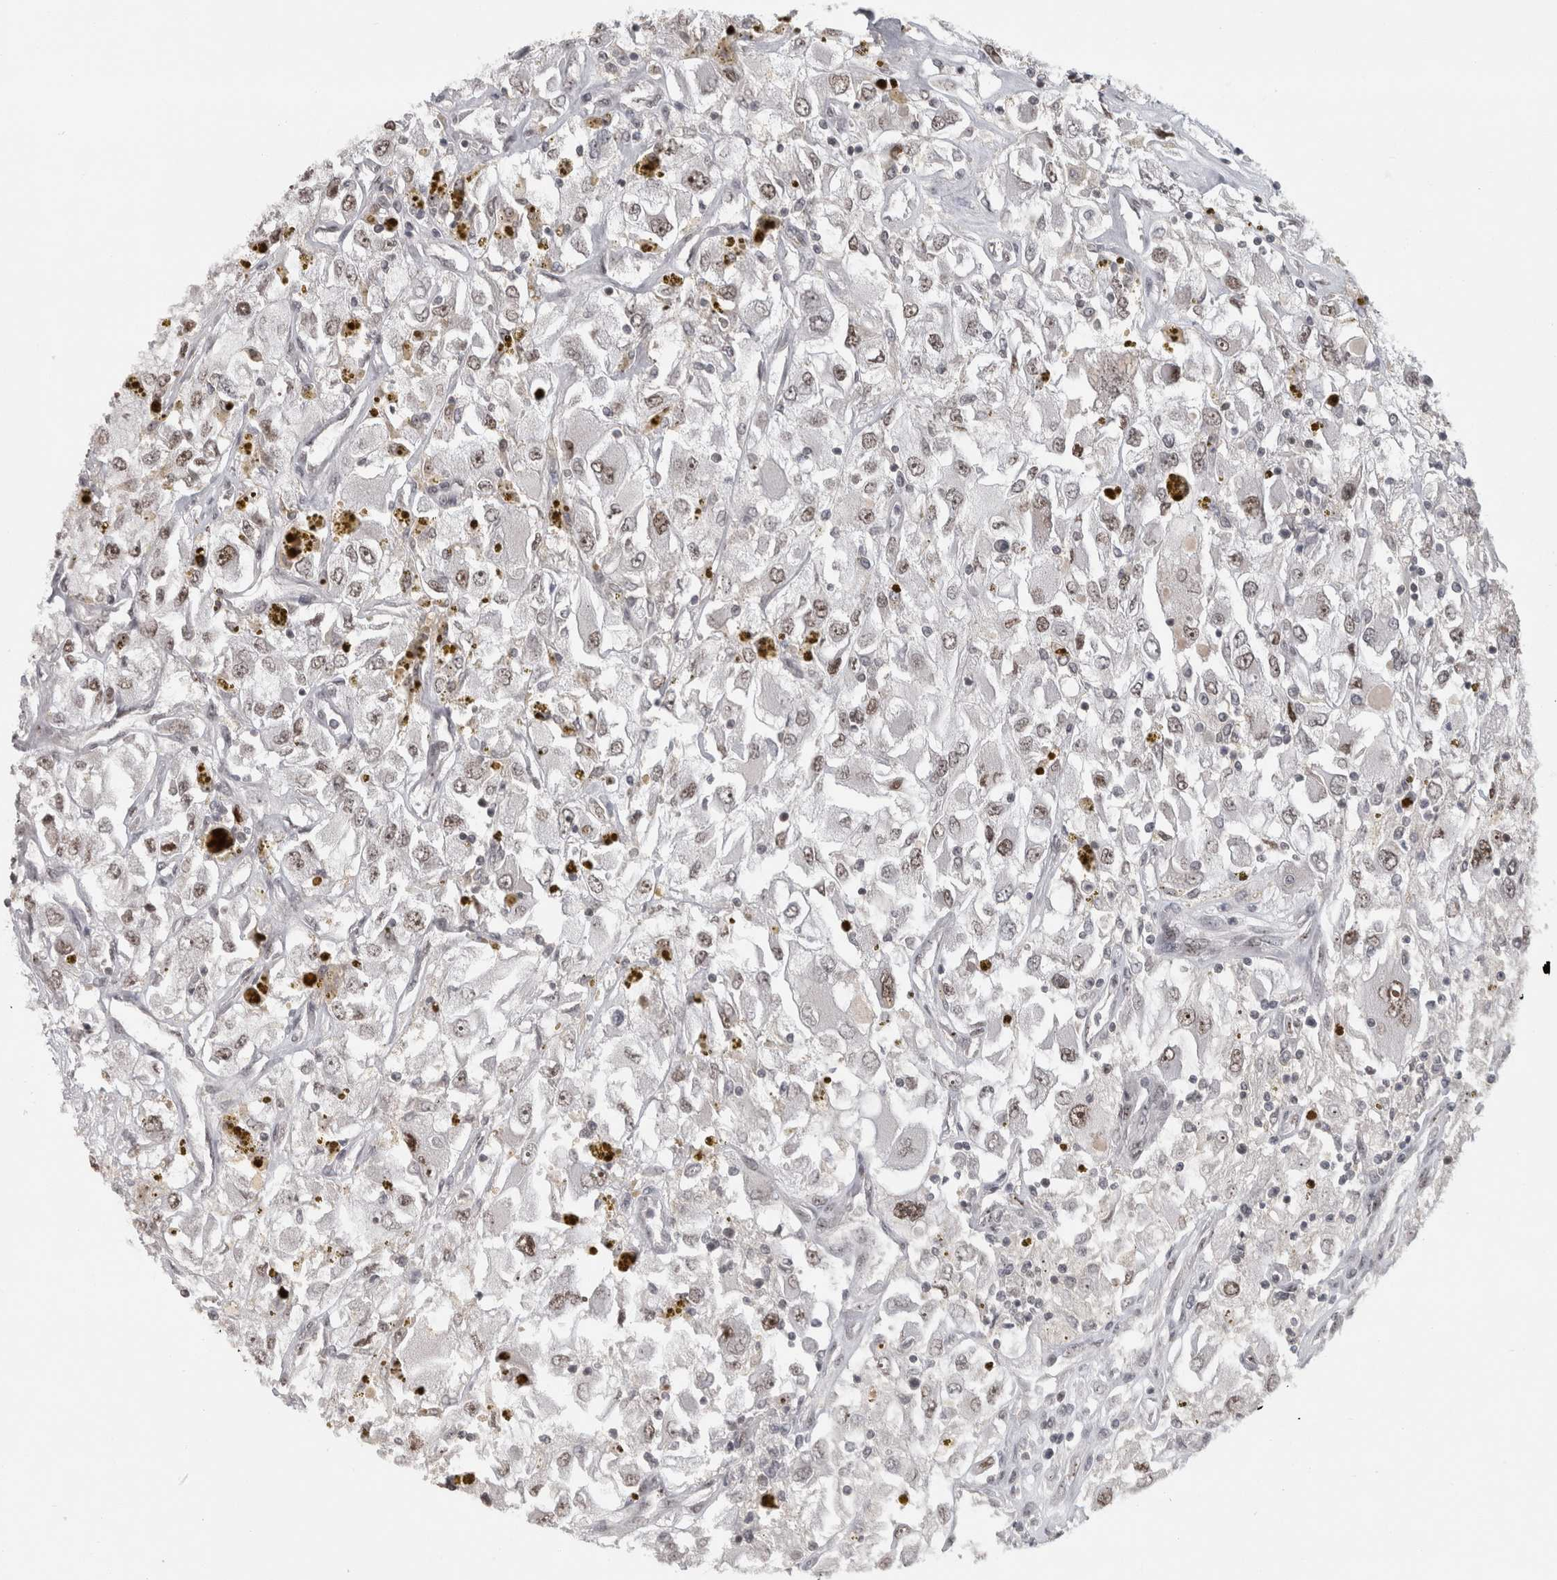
{"staining": {"intensity": "moderate", "quantity": ">75%", "location": "nuclear"}, "tissue": "renal cancer", "cell_type": "Tumor cells", "image_type": "cancer", "snomed": [{"axis": "morphology", "description": "Adenocarcinoma, NOS"}, {"axis": "topography", "description": "Kidney"}], "caption": "IHC of adenocarcinoma (renal) displays medium levels of moderate nuclear expression in about >75% of tumor cells.", "gene": "RBM28", "patient": {"sex": "female", "age": 52}}